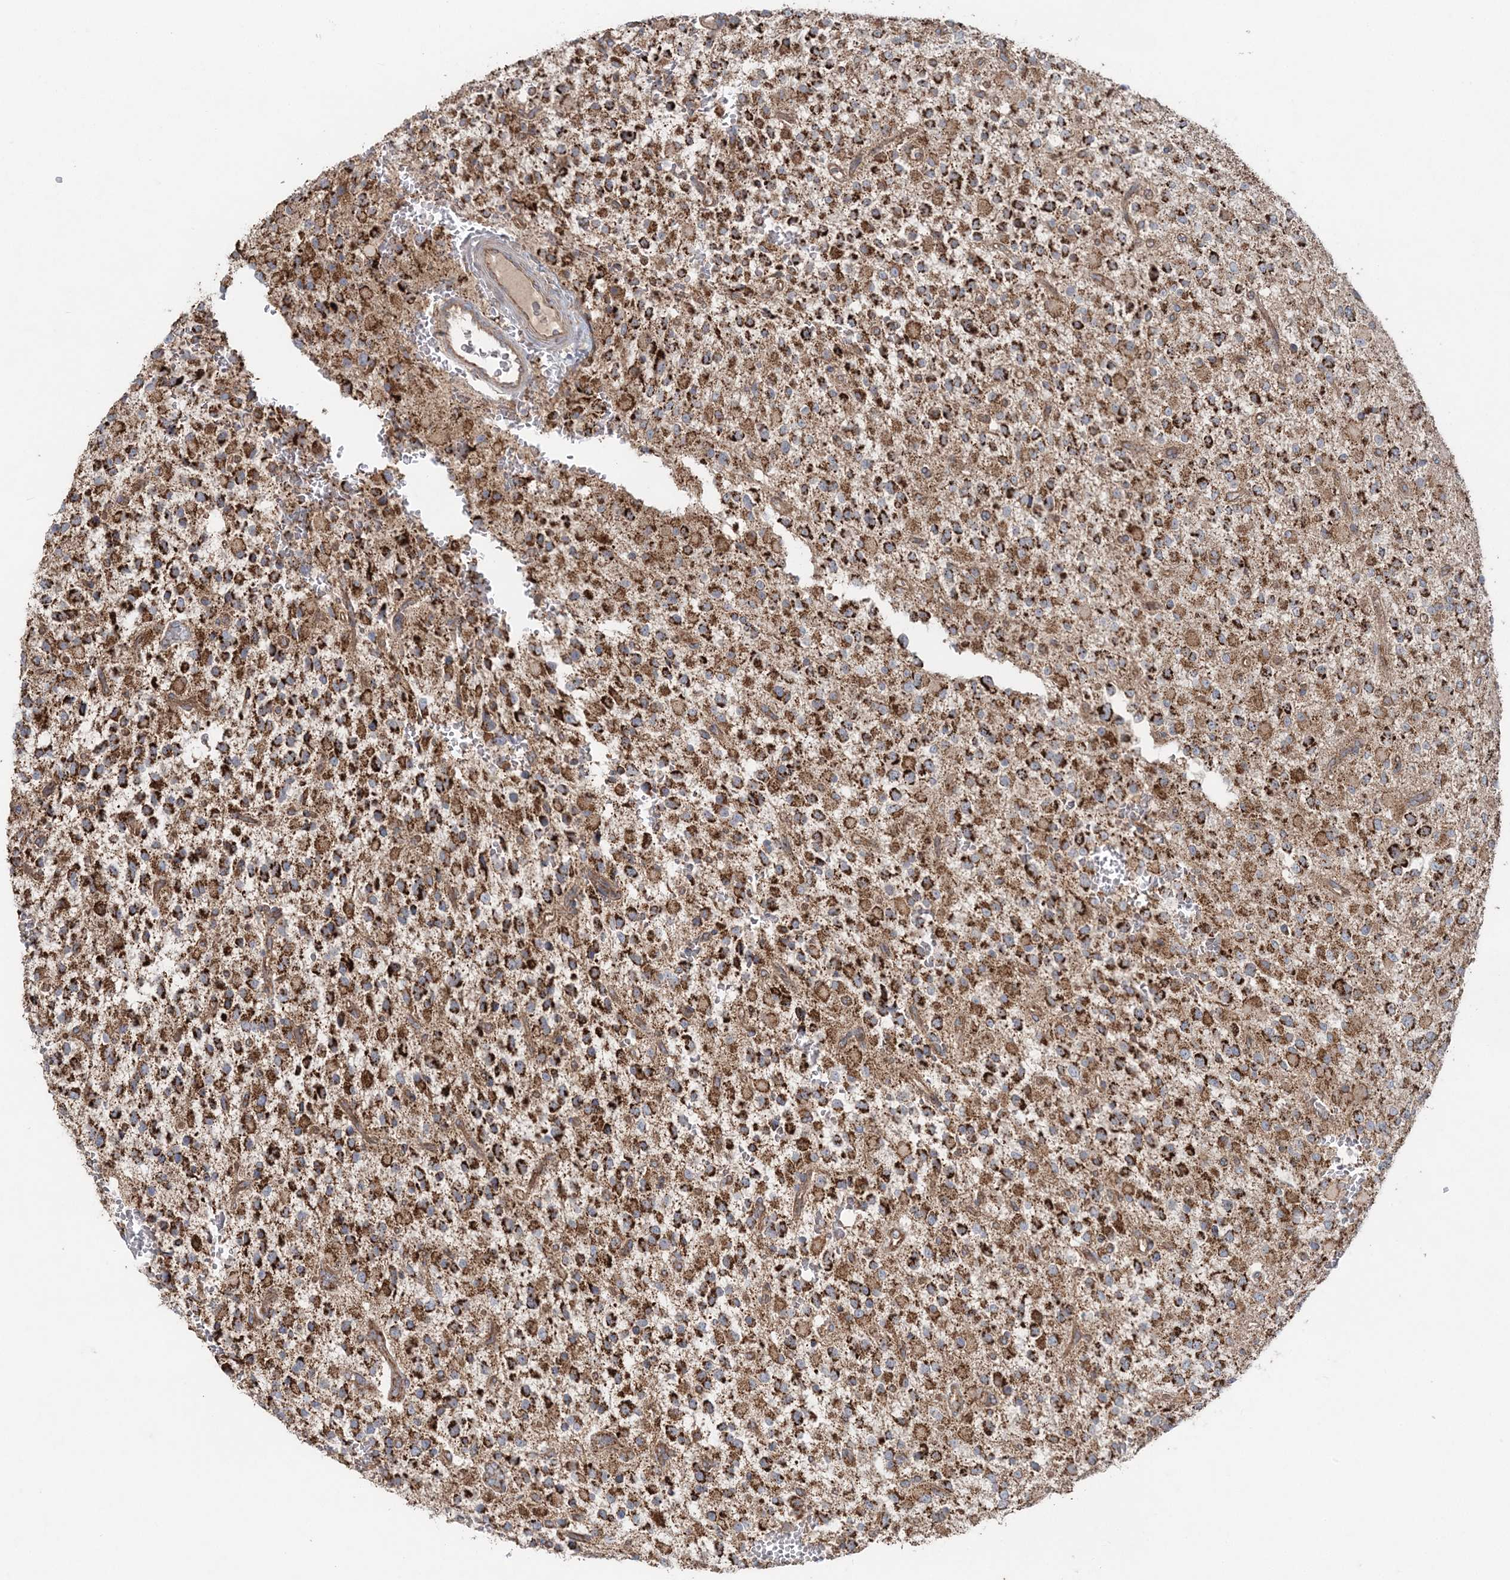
{"staining": {"intensity": "strong", "quantity": ">75%", "location": "cytoplasmic/membranous"}, "tissue": "glioma", "cell_type": "Tumor cells", "image_type": "cancer", "snomed": [{"axis": "morphology", "description": "Glioma, malignant, High grade"}, {"axis": "topography", "description": "Brain"}], "caption": "A micrograph showing strong cytoplasmic/membranous positivity in approximately >75% of tumor cells in malignant glioma (high-grade), as visualized by brown immunohistochemical staining.", "gene": "LRPPRC", "patient": {"sex": "male", "age": 34}}